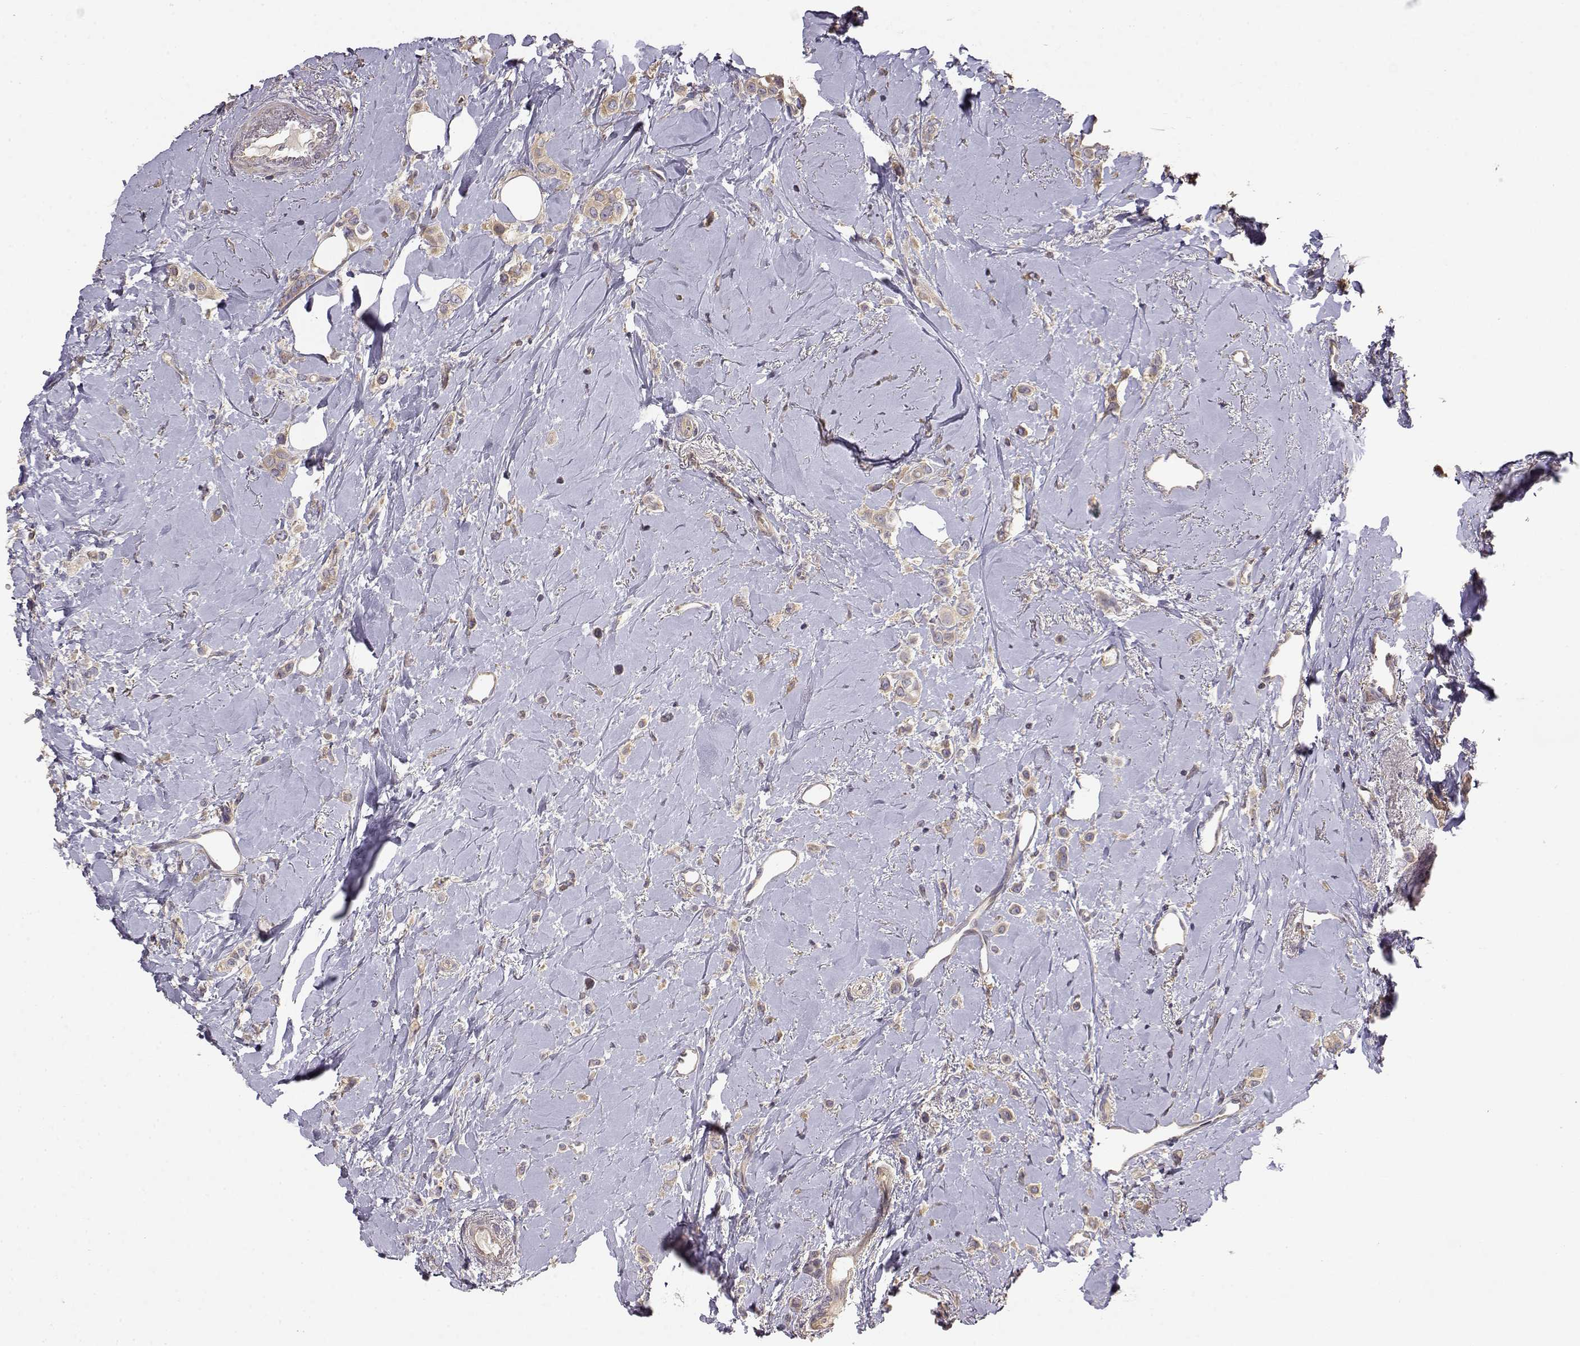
{"staining": {"intensity": "weak", "quantity": ">75%", "location": "cytoplasmic/membranous"}, "tissue": "breast cancer", "cell_type": "Tumor cells", "image_type": "cancer", "snomed": [{"axis": "morphology", "description": "Lobular carcinoma"}, {"axis": "topography", "description": "Breast"}], "caption": "Breast lobular carcinoma tissue exhibits weak cytoplasmic/membranous staining in about >75% of tumor cells Nuclei are stained in blue.", "gene": "CRIM1", "patient": {"sex": "female", "age": 66}}